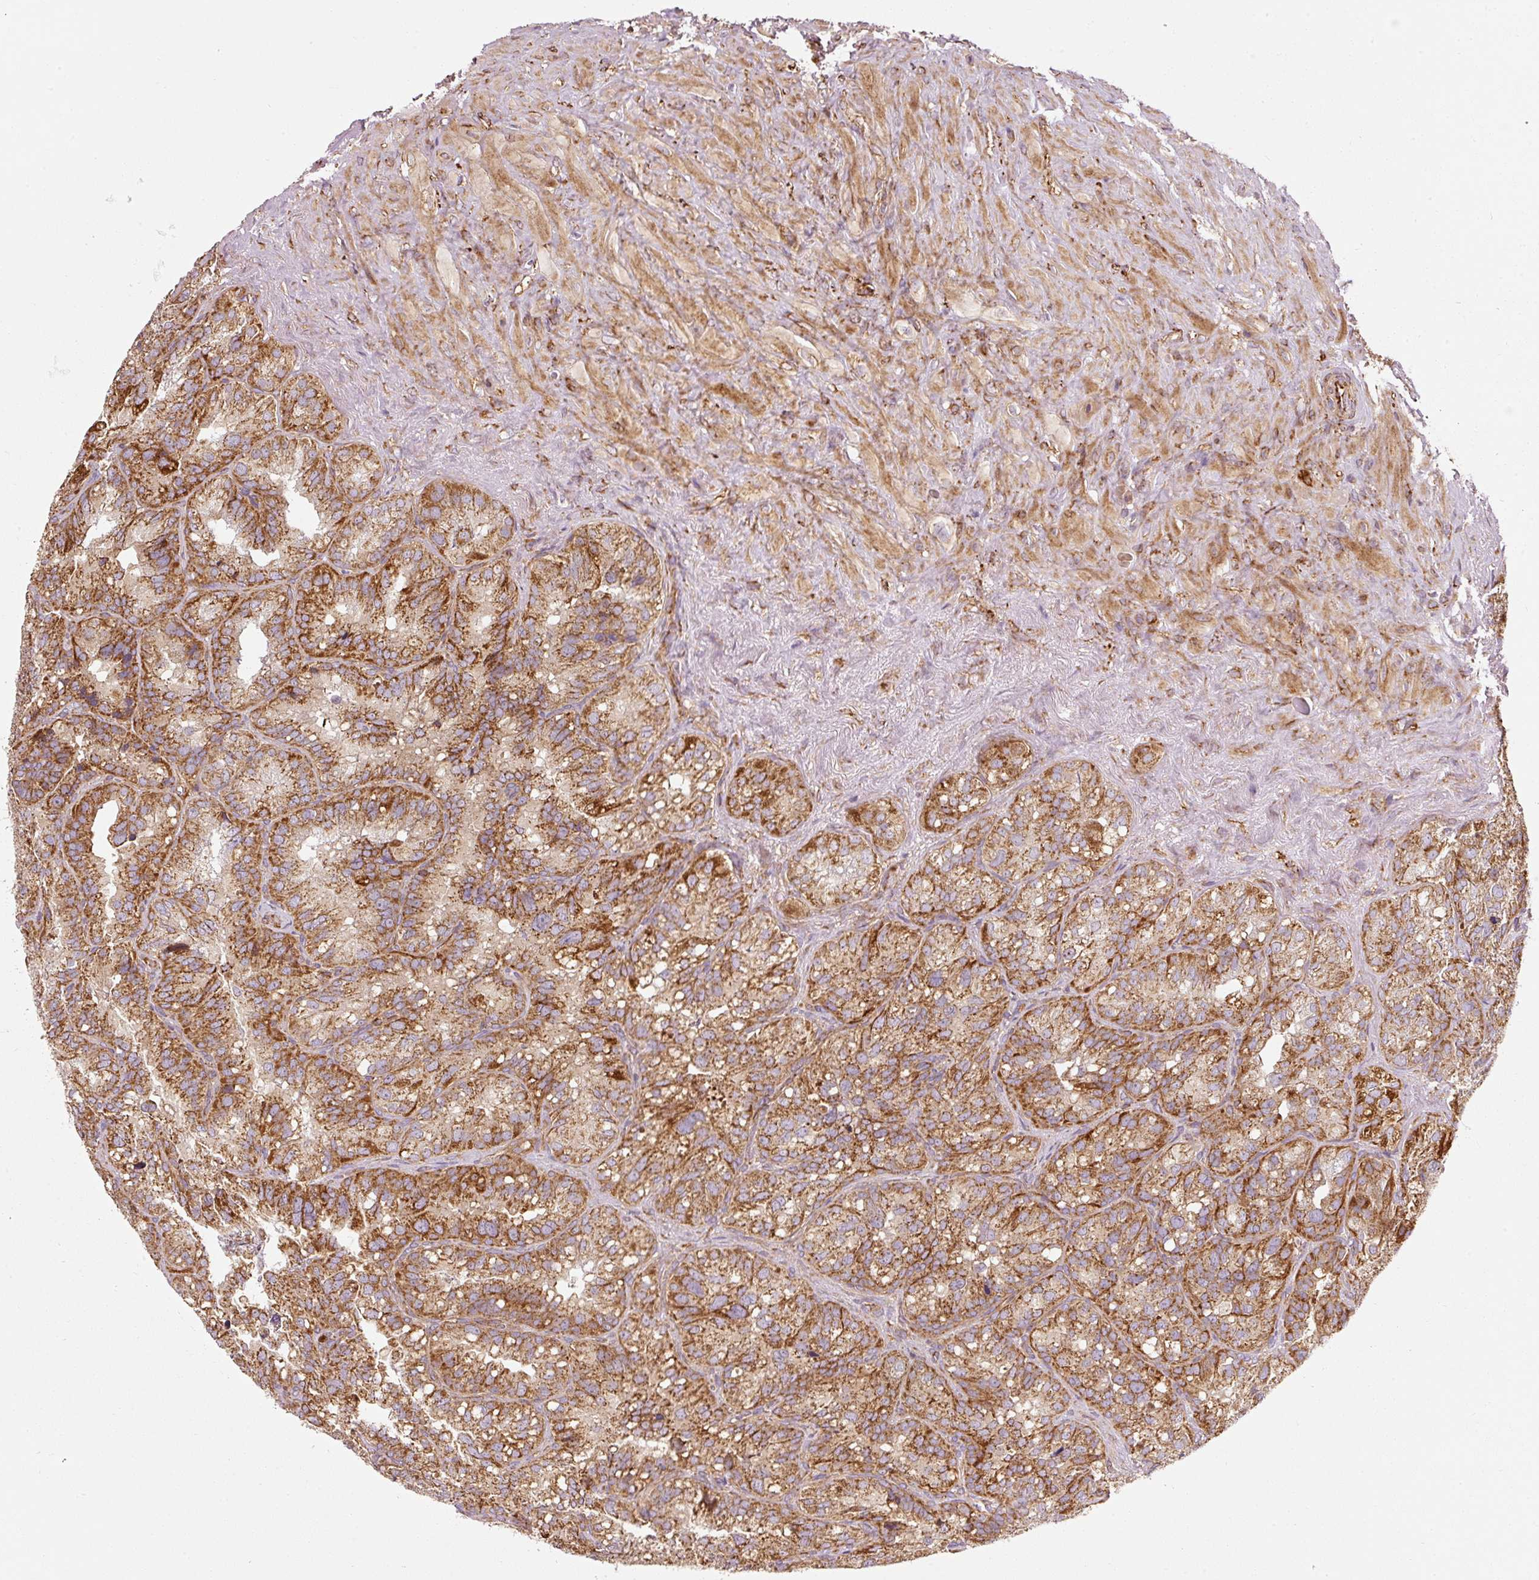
{"staining": {"intensity": "strong", "quantity": ">75%", "location": "cytoplasmic/membranous"}, "tissue": "seminal vesicle", "cell_type": "Glandular cells", "image_type": "normal", "snomed": [{"axis": "morphology", "description": "Normal tissue, NOS"}, {"axis": "topography", "description": "Seminal veicle"}], "caption": "IHC (DAB) staining of unremarkable seminal vesicle demonstrates strong cytoplasmic/membranous protein positivity in approximately >75% of glandular cells. The protein is shown in brown color, while the nuclei are stained blue.", "gene": "ISCU", "patient": {"sex": "male", "age": 69}}